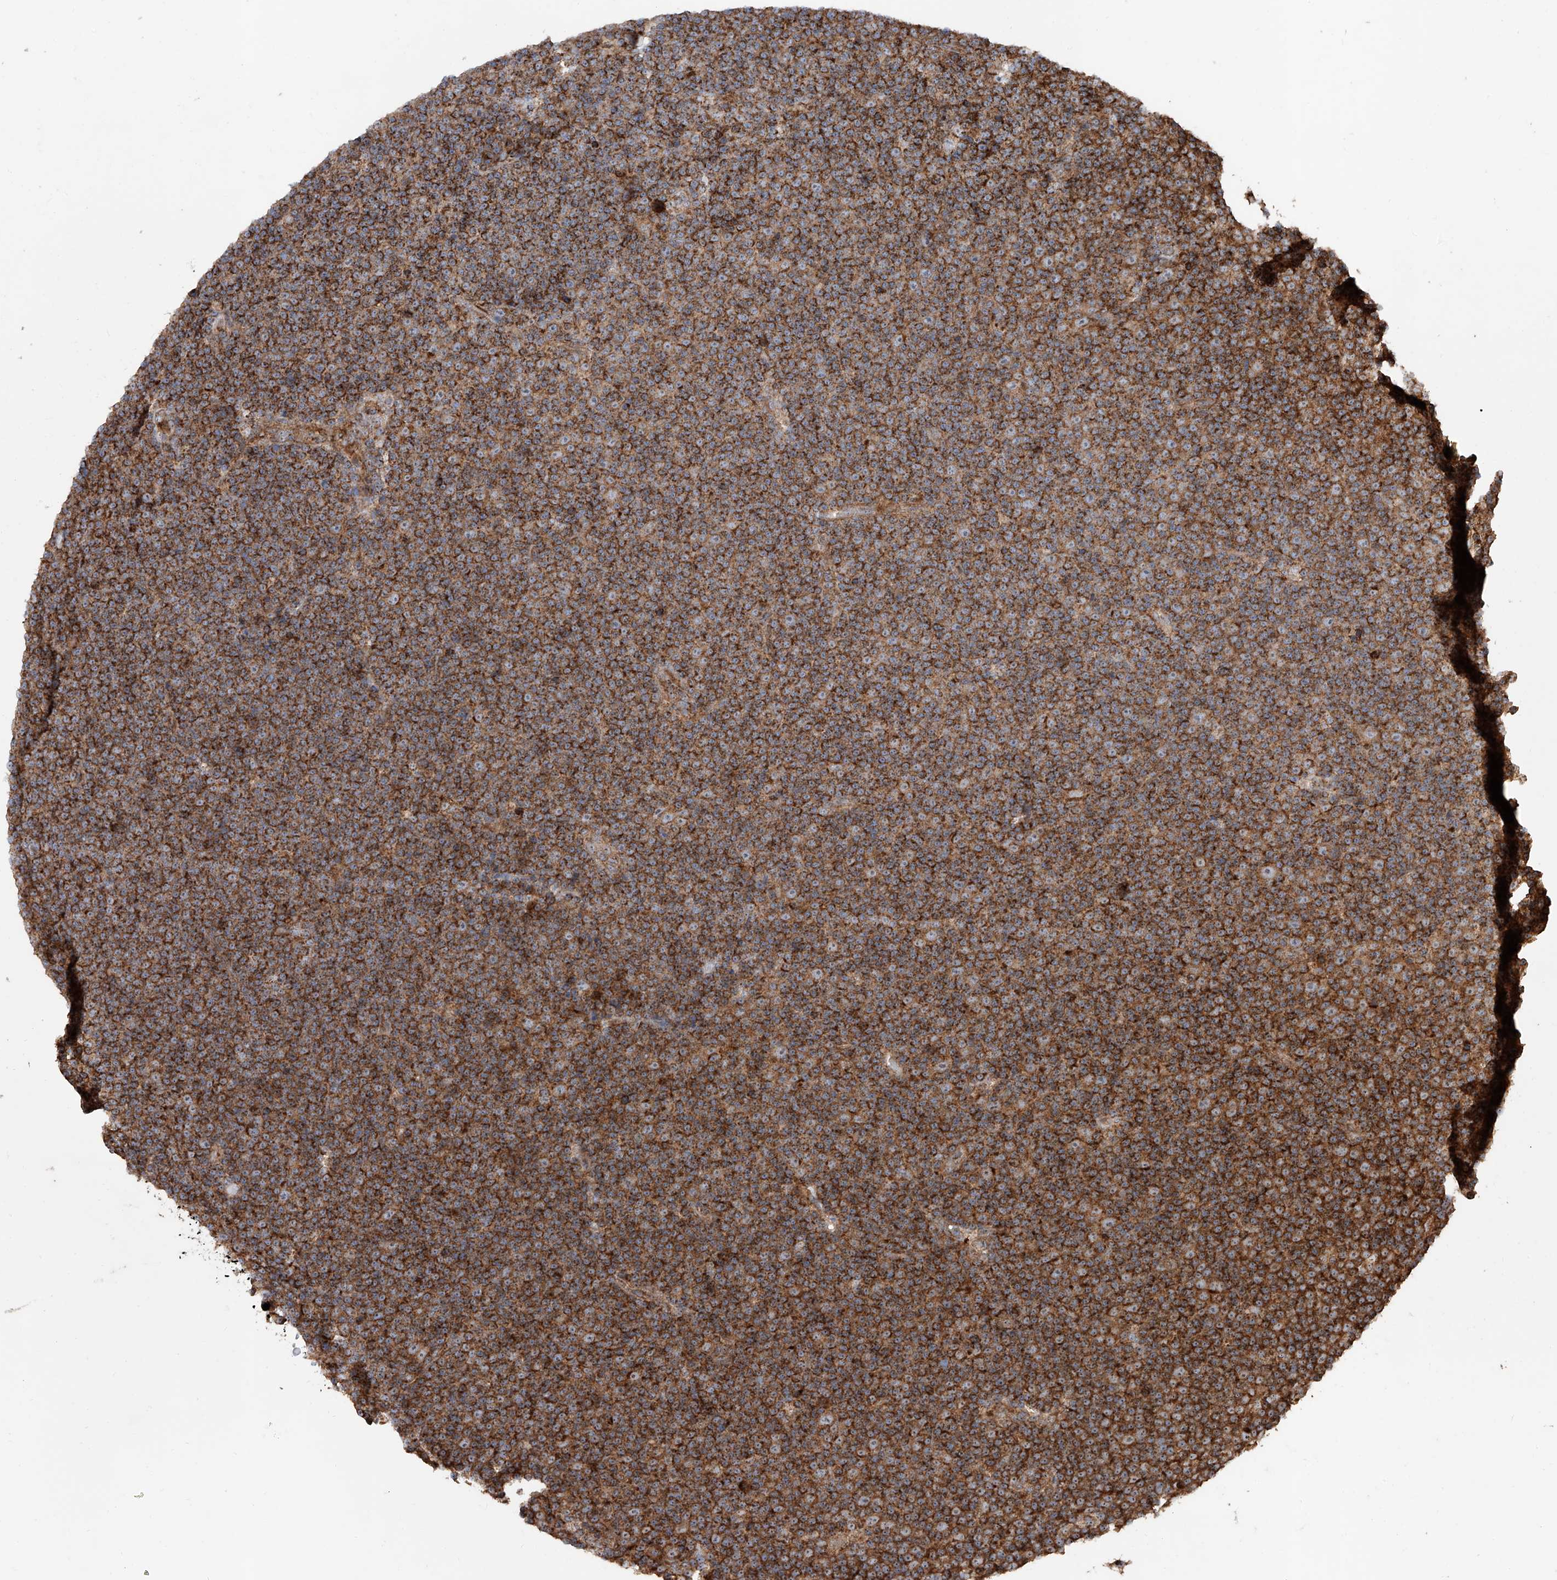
{"staining": {"intensity": "strong", "quantity": ">75%", "location": "cytoplasmic/membranous"}, "tissue": "lymphoma", "cell_type": "Tumor cells", "image_type": "cancer", "snomed": [{"axis": "morphology", "description": "Malignant lymphoma, non-Hodgkin's type, Low grade"}, {"axis": "topography", "description": "Lymph node"}], "caption": "Malignant lymphoma, non-Hodgkin's type (low-grade) was stained to show a protein in brown. There is high levels of strong cytoplasmic/membranous expression in approximately >75% of tumor cells. (IHC, brightfield microscopy, high magnification).", "gene": "PISD", "patient": {"sex": "female", "age": 67}}